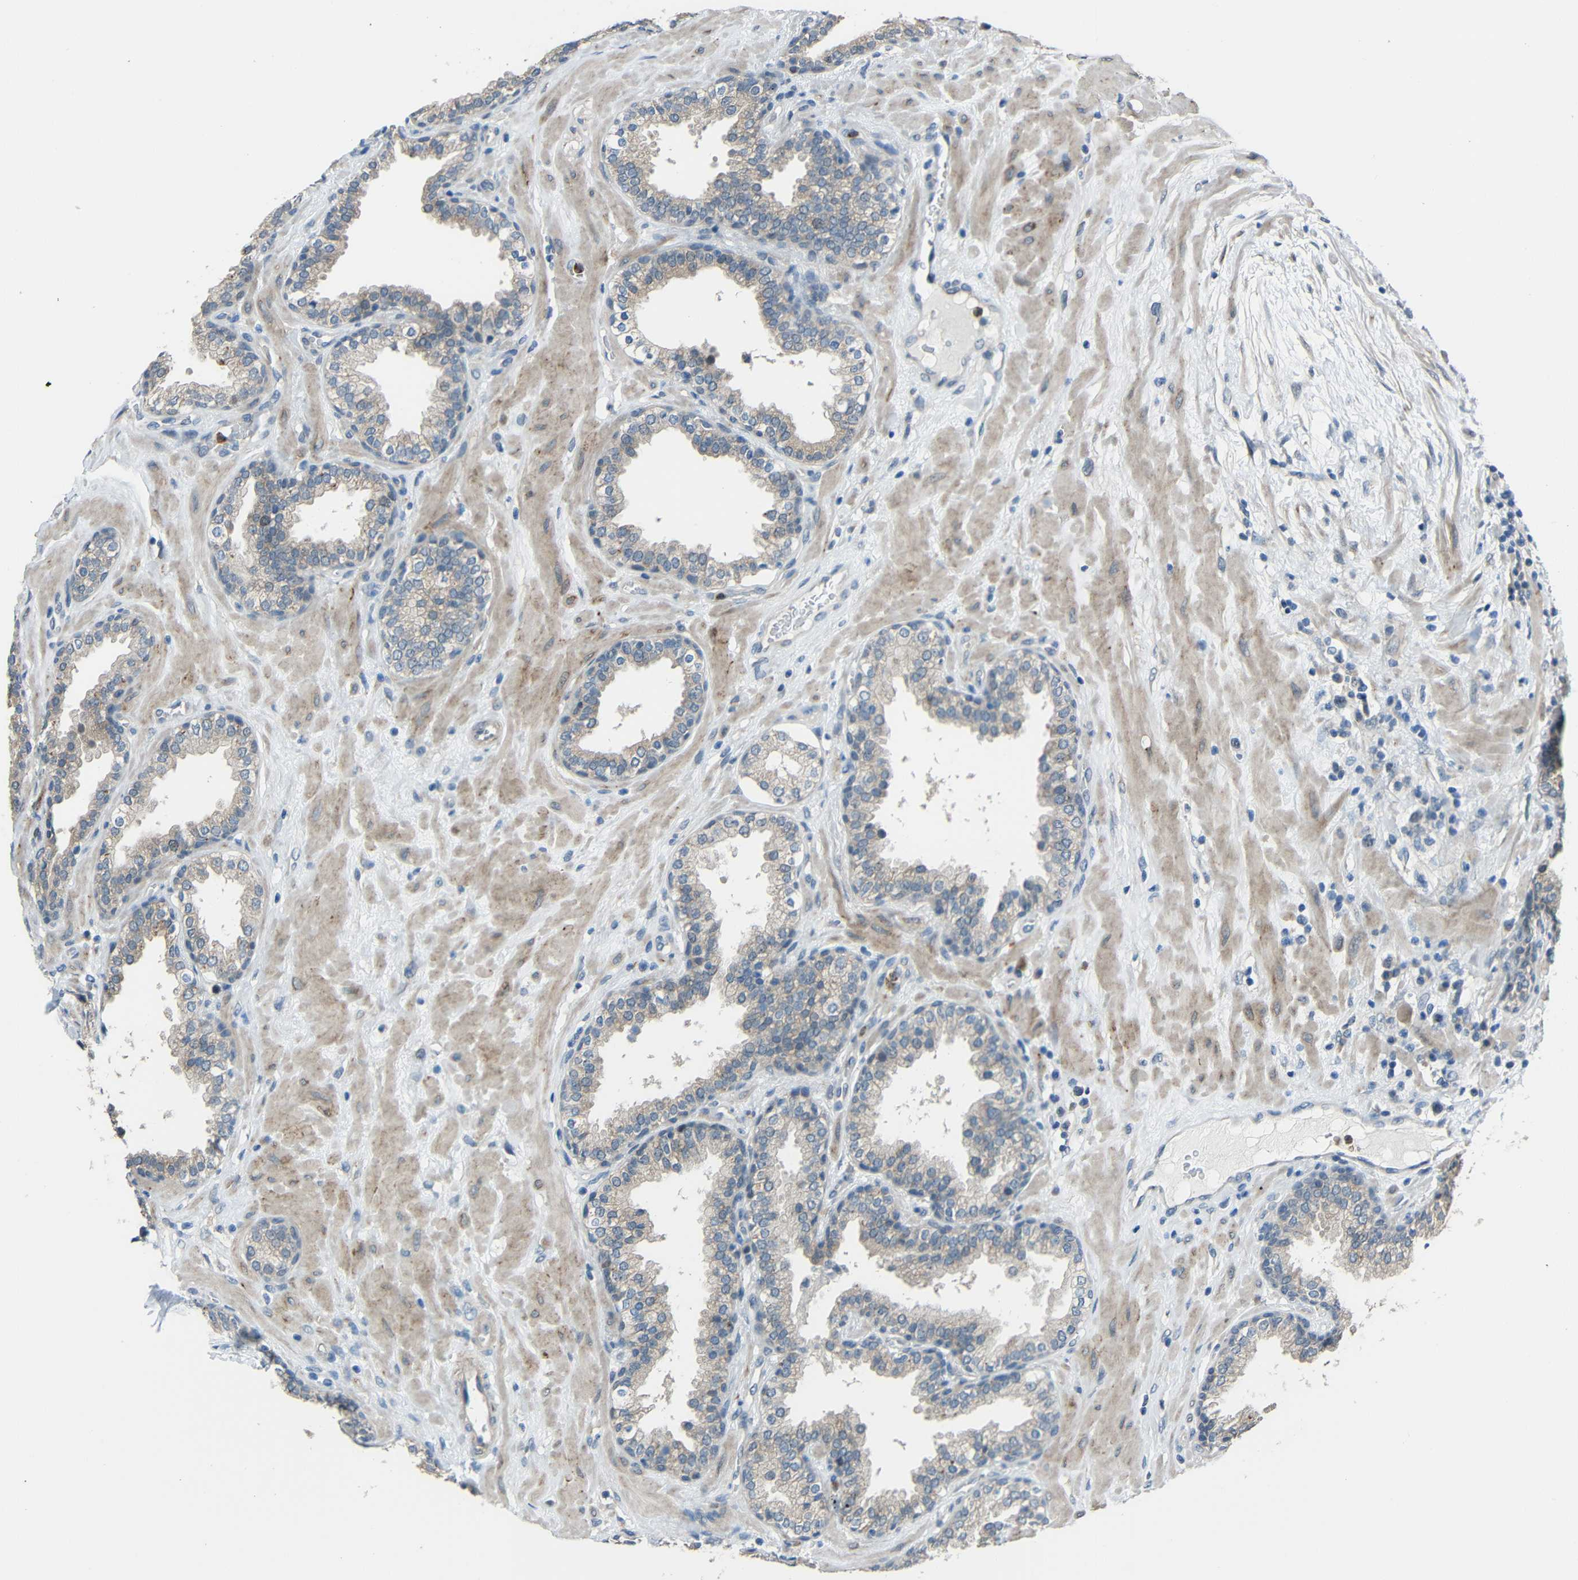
{"staining": {"intensity": "weak", "quantity": "25%-75%", "location": "cytoplasmic/membranous"}, "tissue": "prostate", "cell_type": "Glandular cells", "image_type": "normal", "snomed": [{"axis": "morphology", "description": "Normal tissue, NOS"}, {"axis": "topography", "description": "Prostate"}], "caption": "Immunohistochemical staining of benign prostate displays low levels of weak cytoplasmic/membranous staining in approximately 25%-75% of glandular cells.", "gene": "STBD1", "patient": {"sex": "male", "age": 51}}